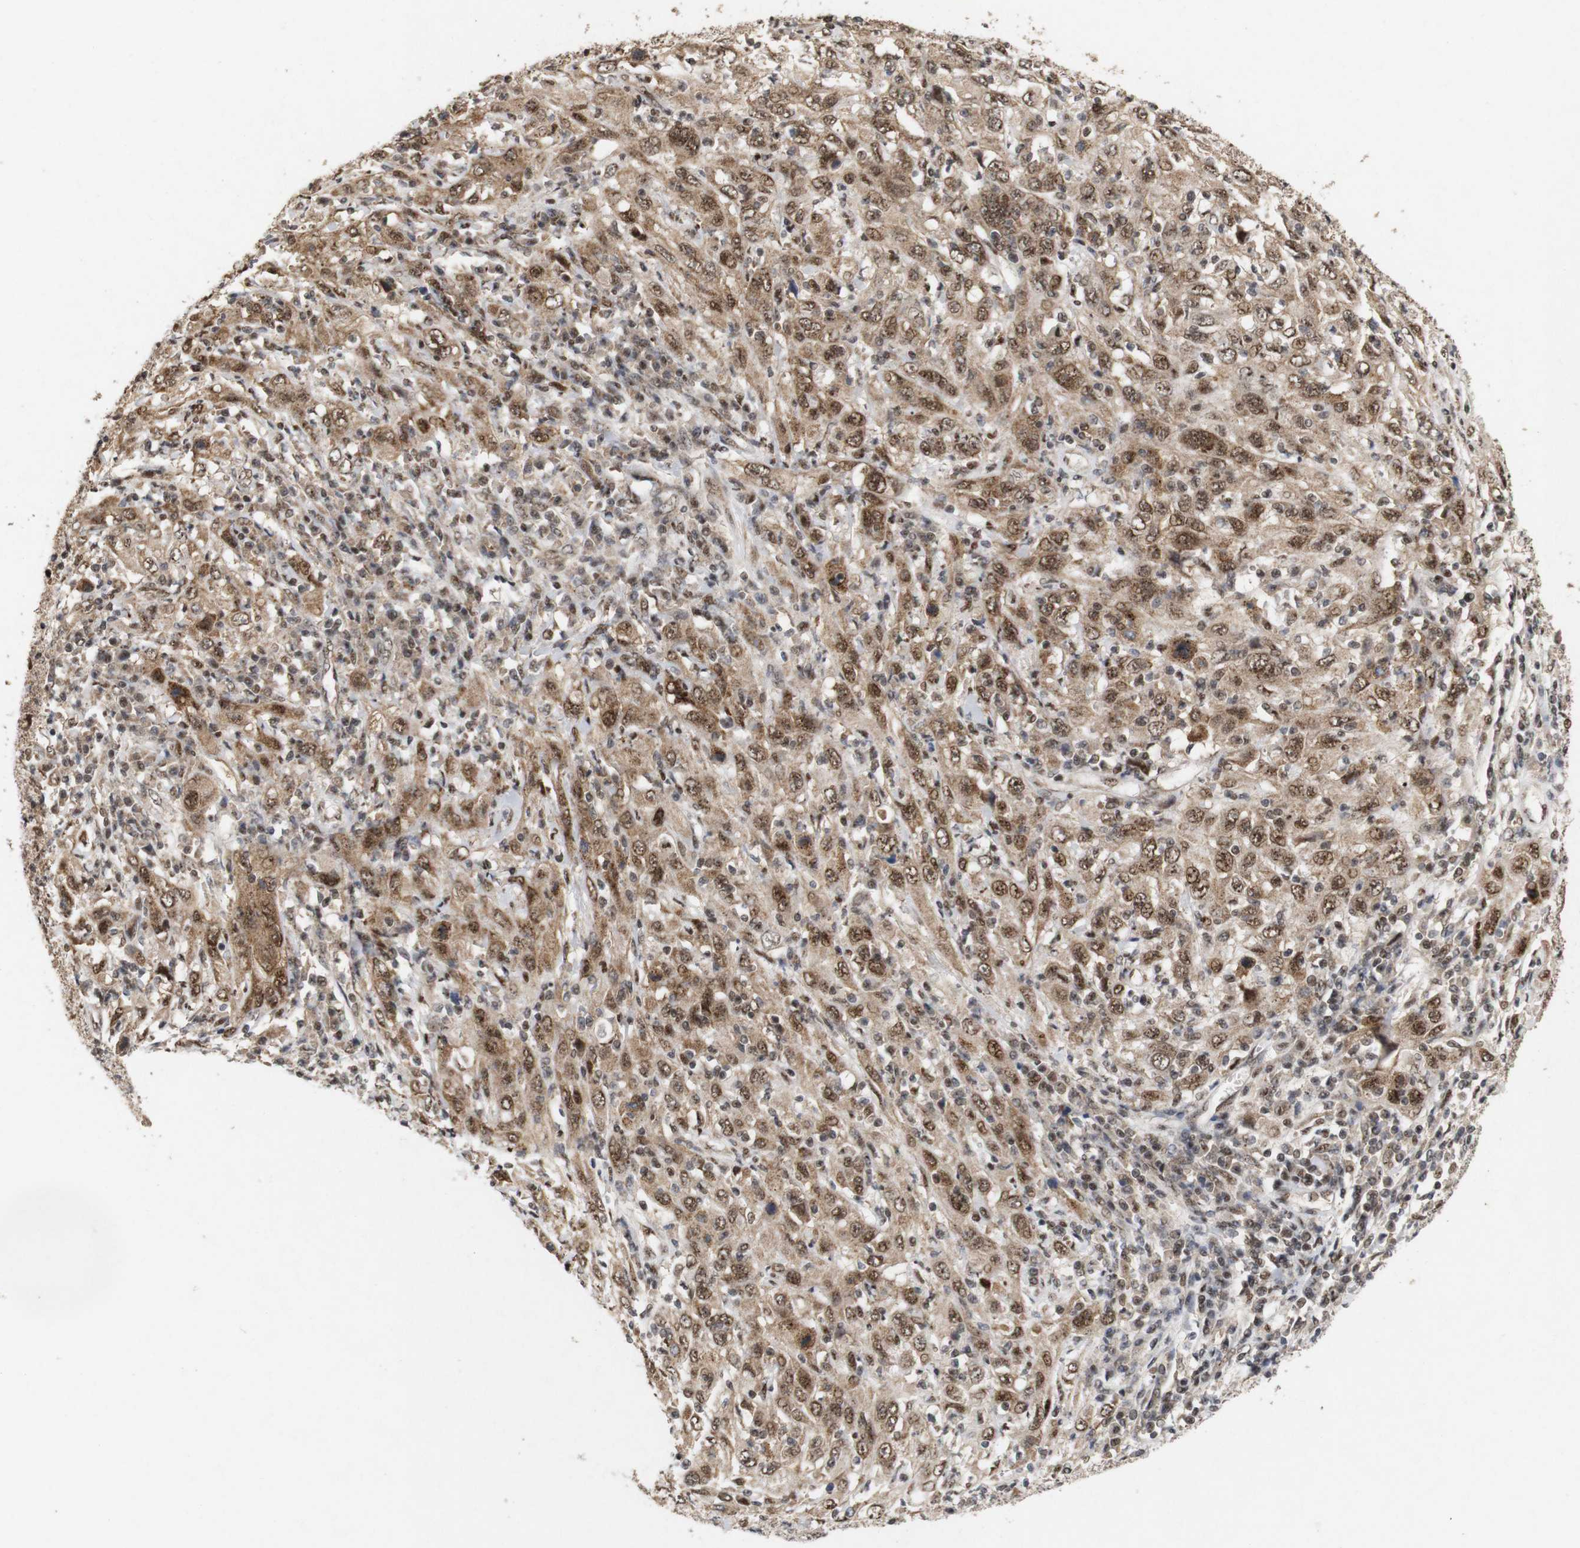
{"staining": {"intensity": "moderate", "quantity": ">75%", "location": "cytoplasmic/membranous,nuclear"}, "tissue": "cervical cancer", "cell_type": "Tumor cells", "image_type": "cancer", "snomed": [{"axis": "morphology", "description": "Squamous cell carcinoma, NOS"}, {"axis": "topography", "description": "Cervix"}], "caption": "DAB immunohistochemical staining of cervical cancer (squamous cell carcinoma) displays moderate cytoplasmic/membranous and nuclear protein expression in approximately >75% of tumor cells. (Brightfield microscopy of DAB IHC at high magnification).", "gene": "PYM1", "patient": {"sex": "female", "age": 46}}